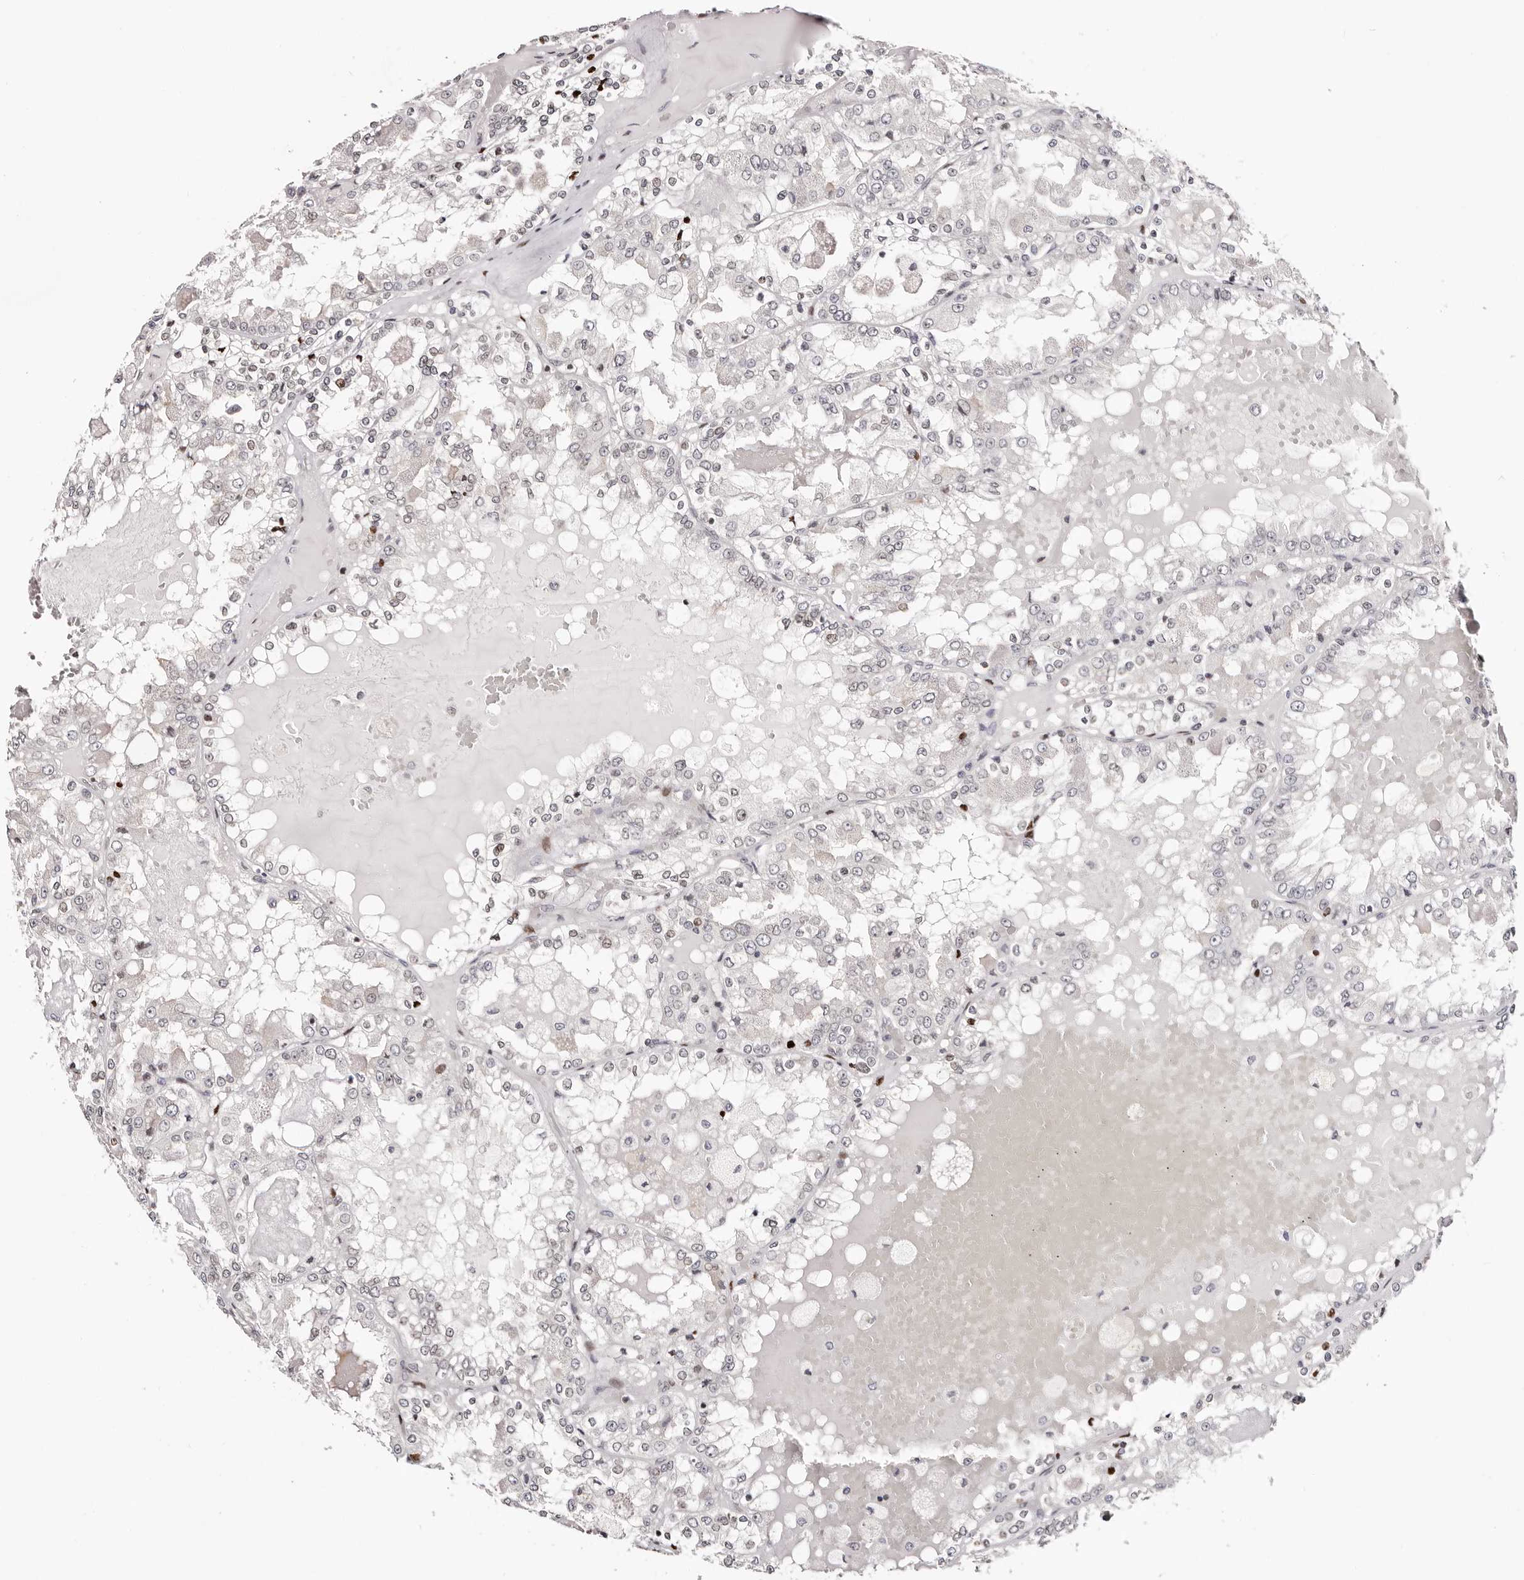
{"staining": {"intensity": "weak", "quantity": "<25%", "location": "nuclear"}, "tissue": "renal cancer", "cell_type": "Tumor cells", "image_type": "cancer", "snomed": [{"axis": "morphology", "description": "Adenocarcinoma, NOS"}, {"axis": "topography", "description": "Kidney"}], "caption": "High magnification brightfield microscopy of adenocarcinoma (renal) stained with DAB (3,3'-diaminobenzidine) (brown) and counterstained with hematoxylin (blue): tumor cells show no significant positivity.", "gene": "NUP153", "patient": {"sex": "female", "age": 56}}